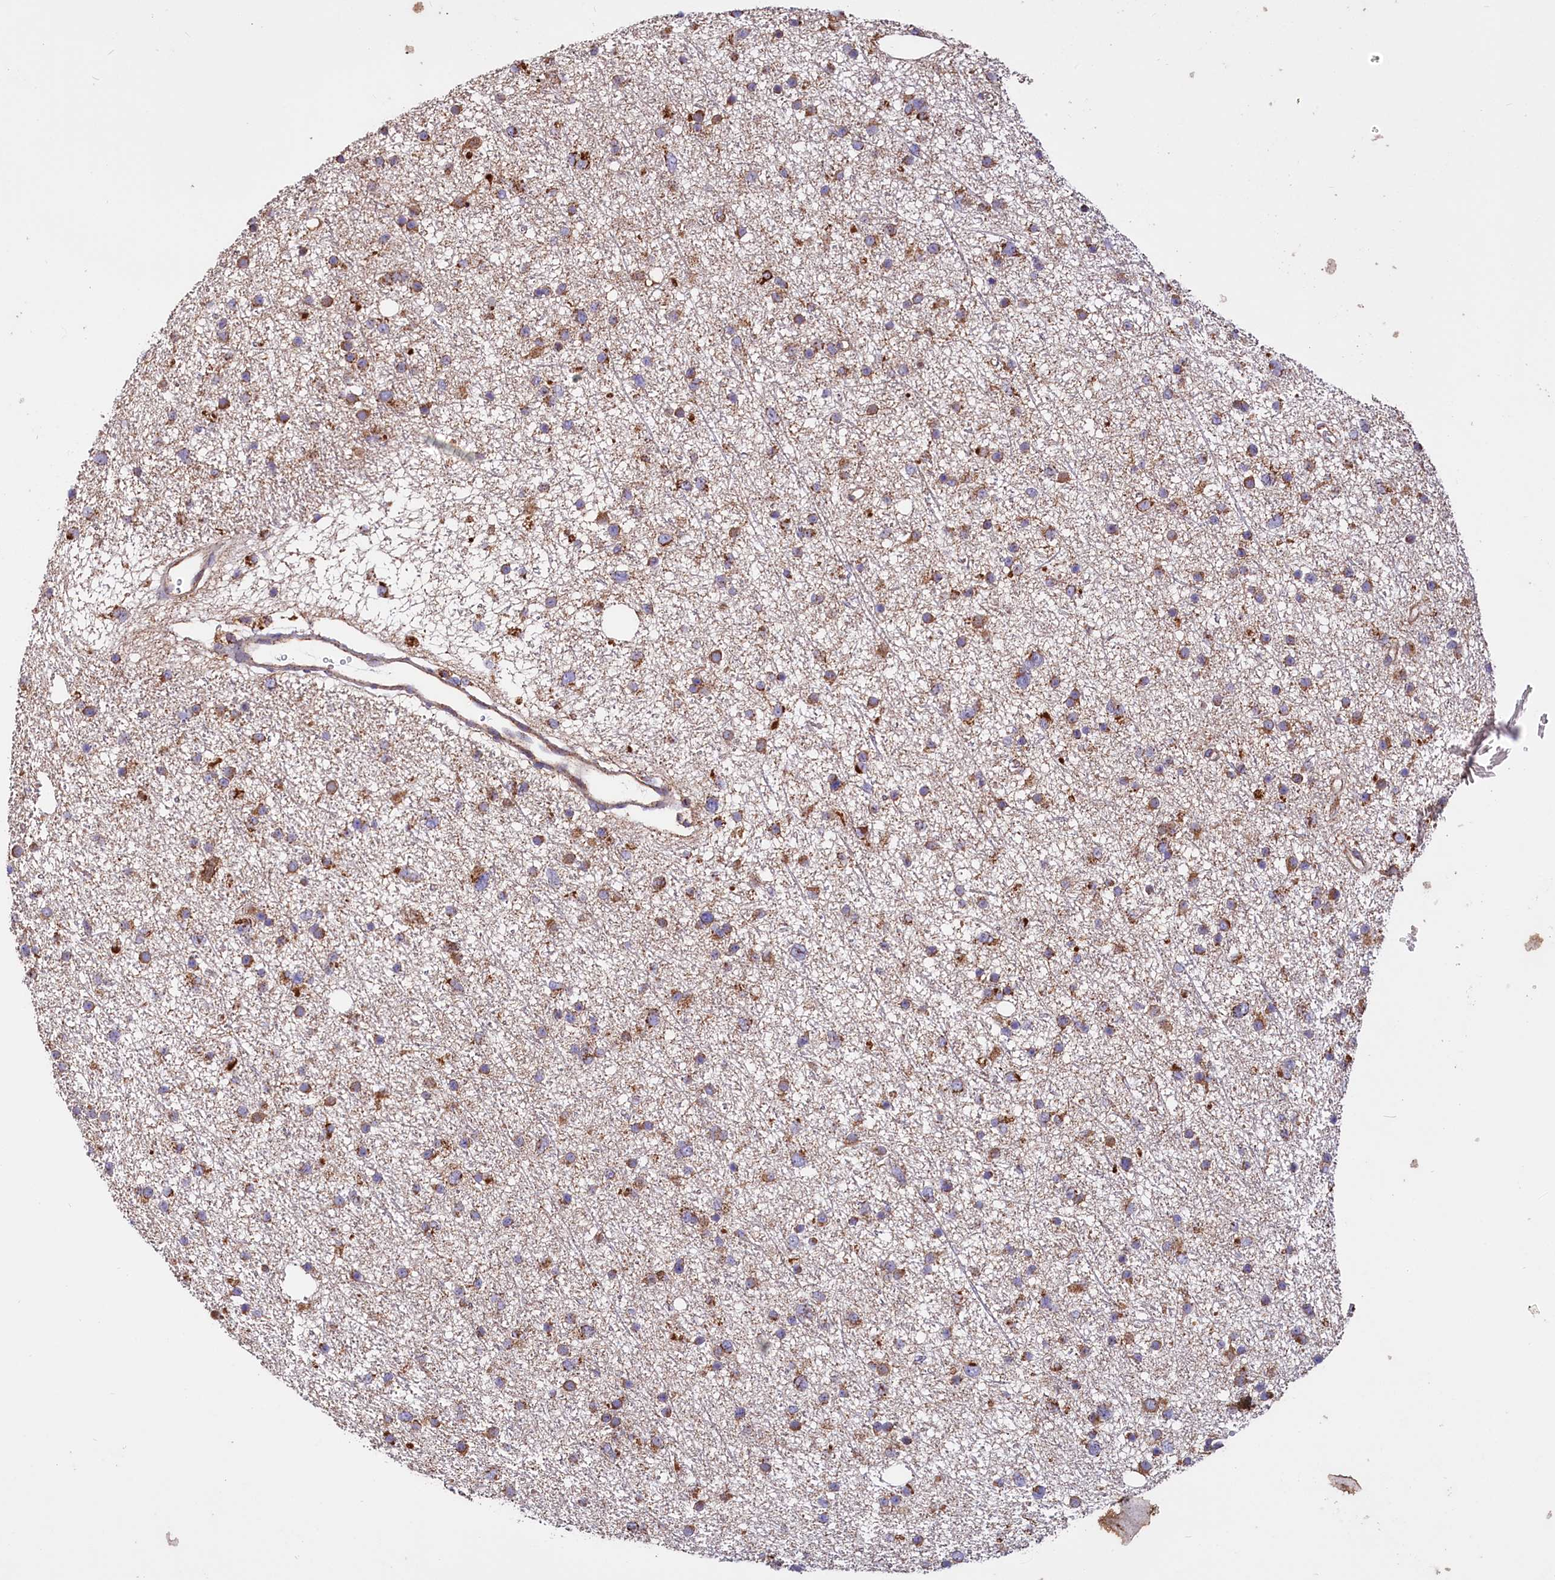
{"staining": {"intensity": "moderate", "quantity": ">75%", "location": "cytoplasmic/membranous"}, "tissue": "glioma", "cell_type": "Tumor cells", "image_type": "cancer", "snomed": [{"axis": "morphology", "description": "Glioma, malignant, Low grade"}, {"axis": "topography", "description": "Cerebral cortex"}], "caption": "Protein staining of malignant low-grade glioma tissue exhibits moderate cytoplasmic/membranous expression in approximately >75% of tumor cells.", "gene": "NUDT15", "patient": {"sex": "female", "age": 39}}